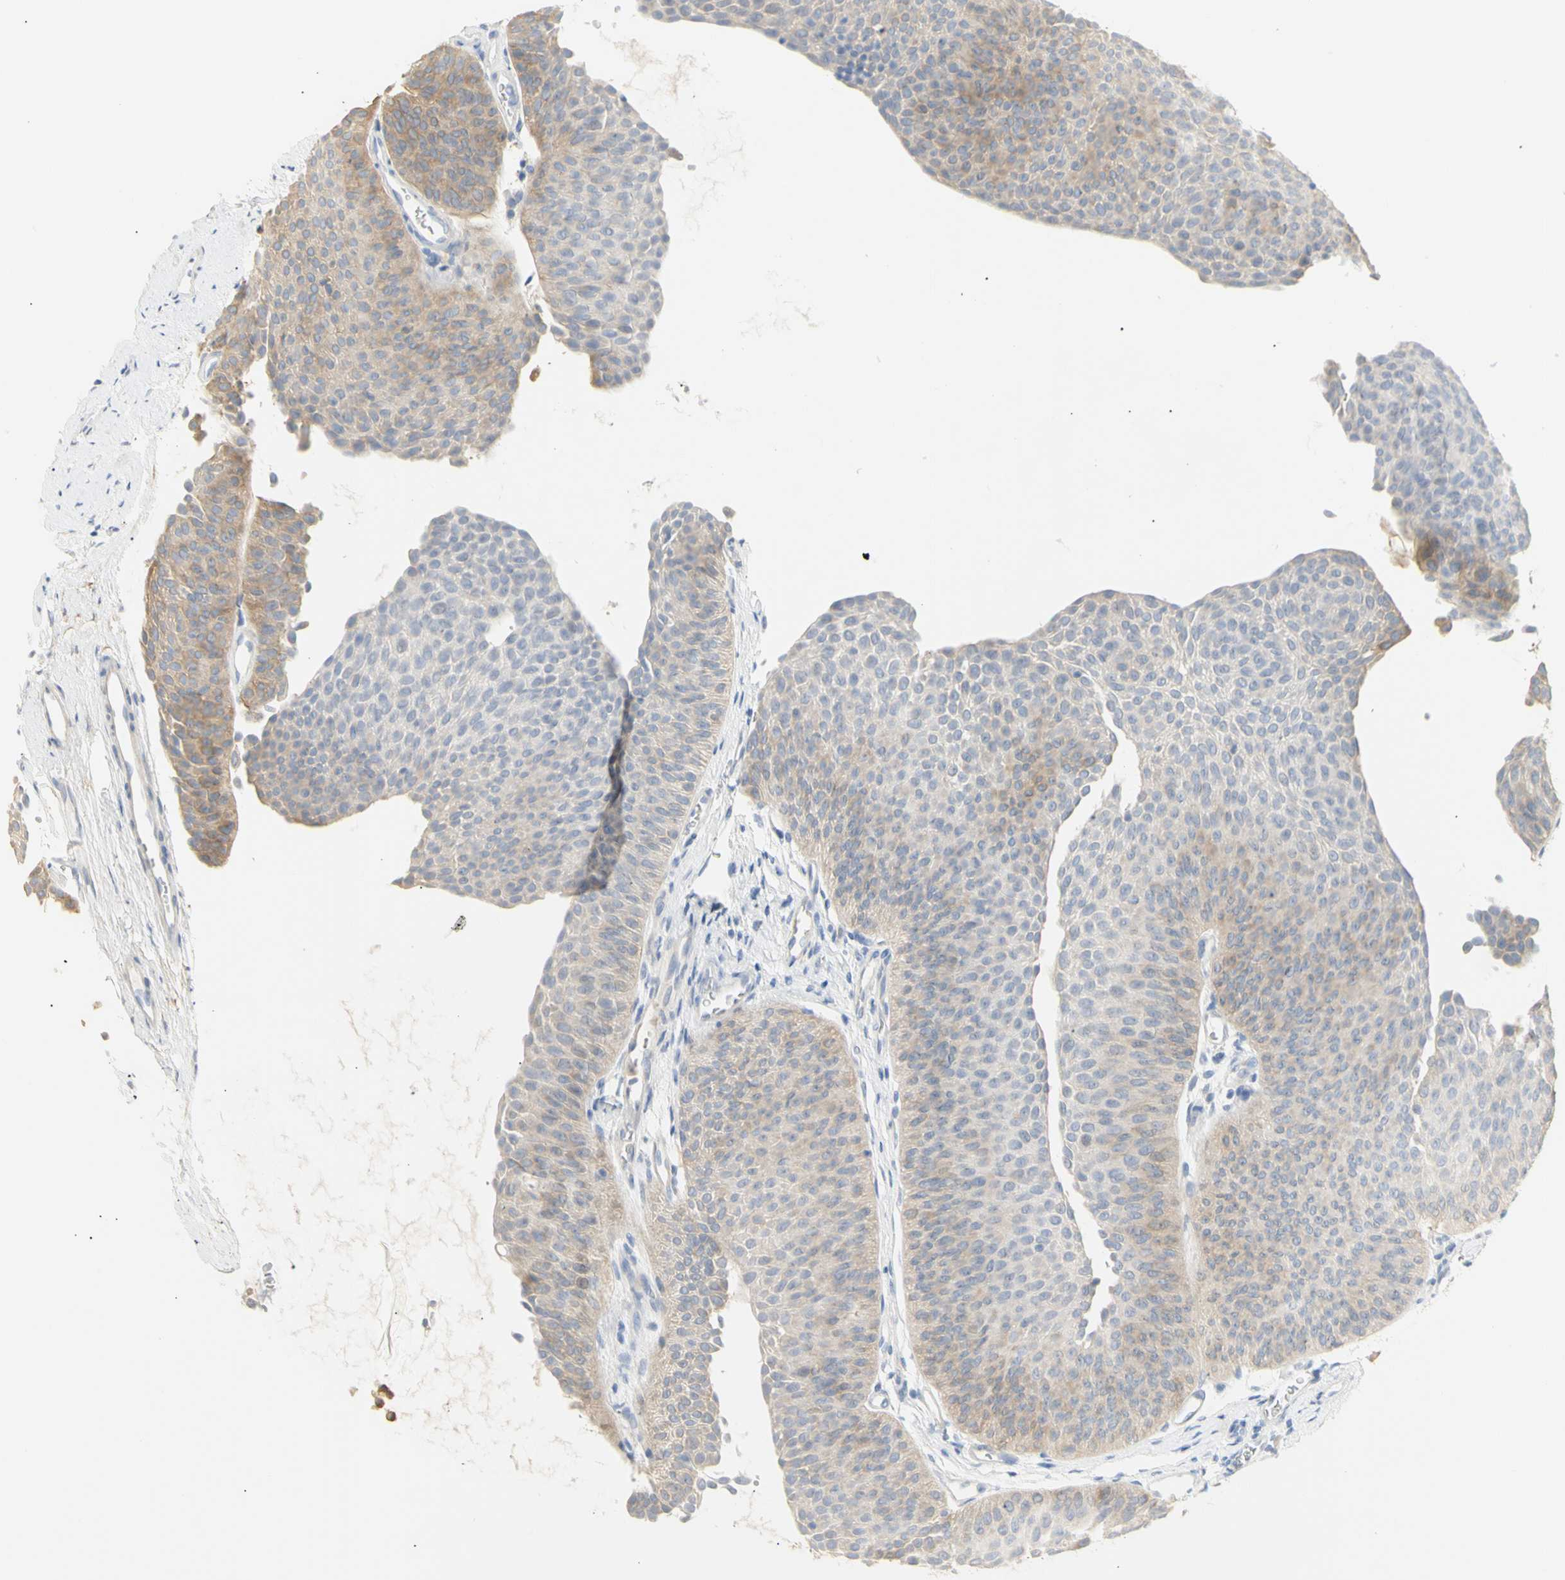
{"staining": {"intensity": "moderate", "quantity": "25%-75%", "location": "cytoplasmic/membranous"}, "tissue": "urothelial cancer", "cell_type": "Tumor cells", "image_type": "cancer", "snomed": [{"axis": "morphology", "description": "Urothelial carcinoma, Low grade"}, {"axis": "topography", "description": "Urinary bladder"}], "caption": "Immunohistochemistry of human urothelial cancer displays medium levels of moderate cytoplasmic/membranous positivity in about 25%-75% of tumor cells.", "gene": "B4GALNT3", "patient": {"sex": "female", "age": 60}}